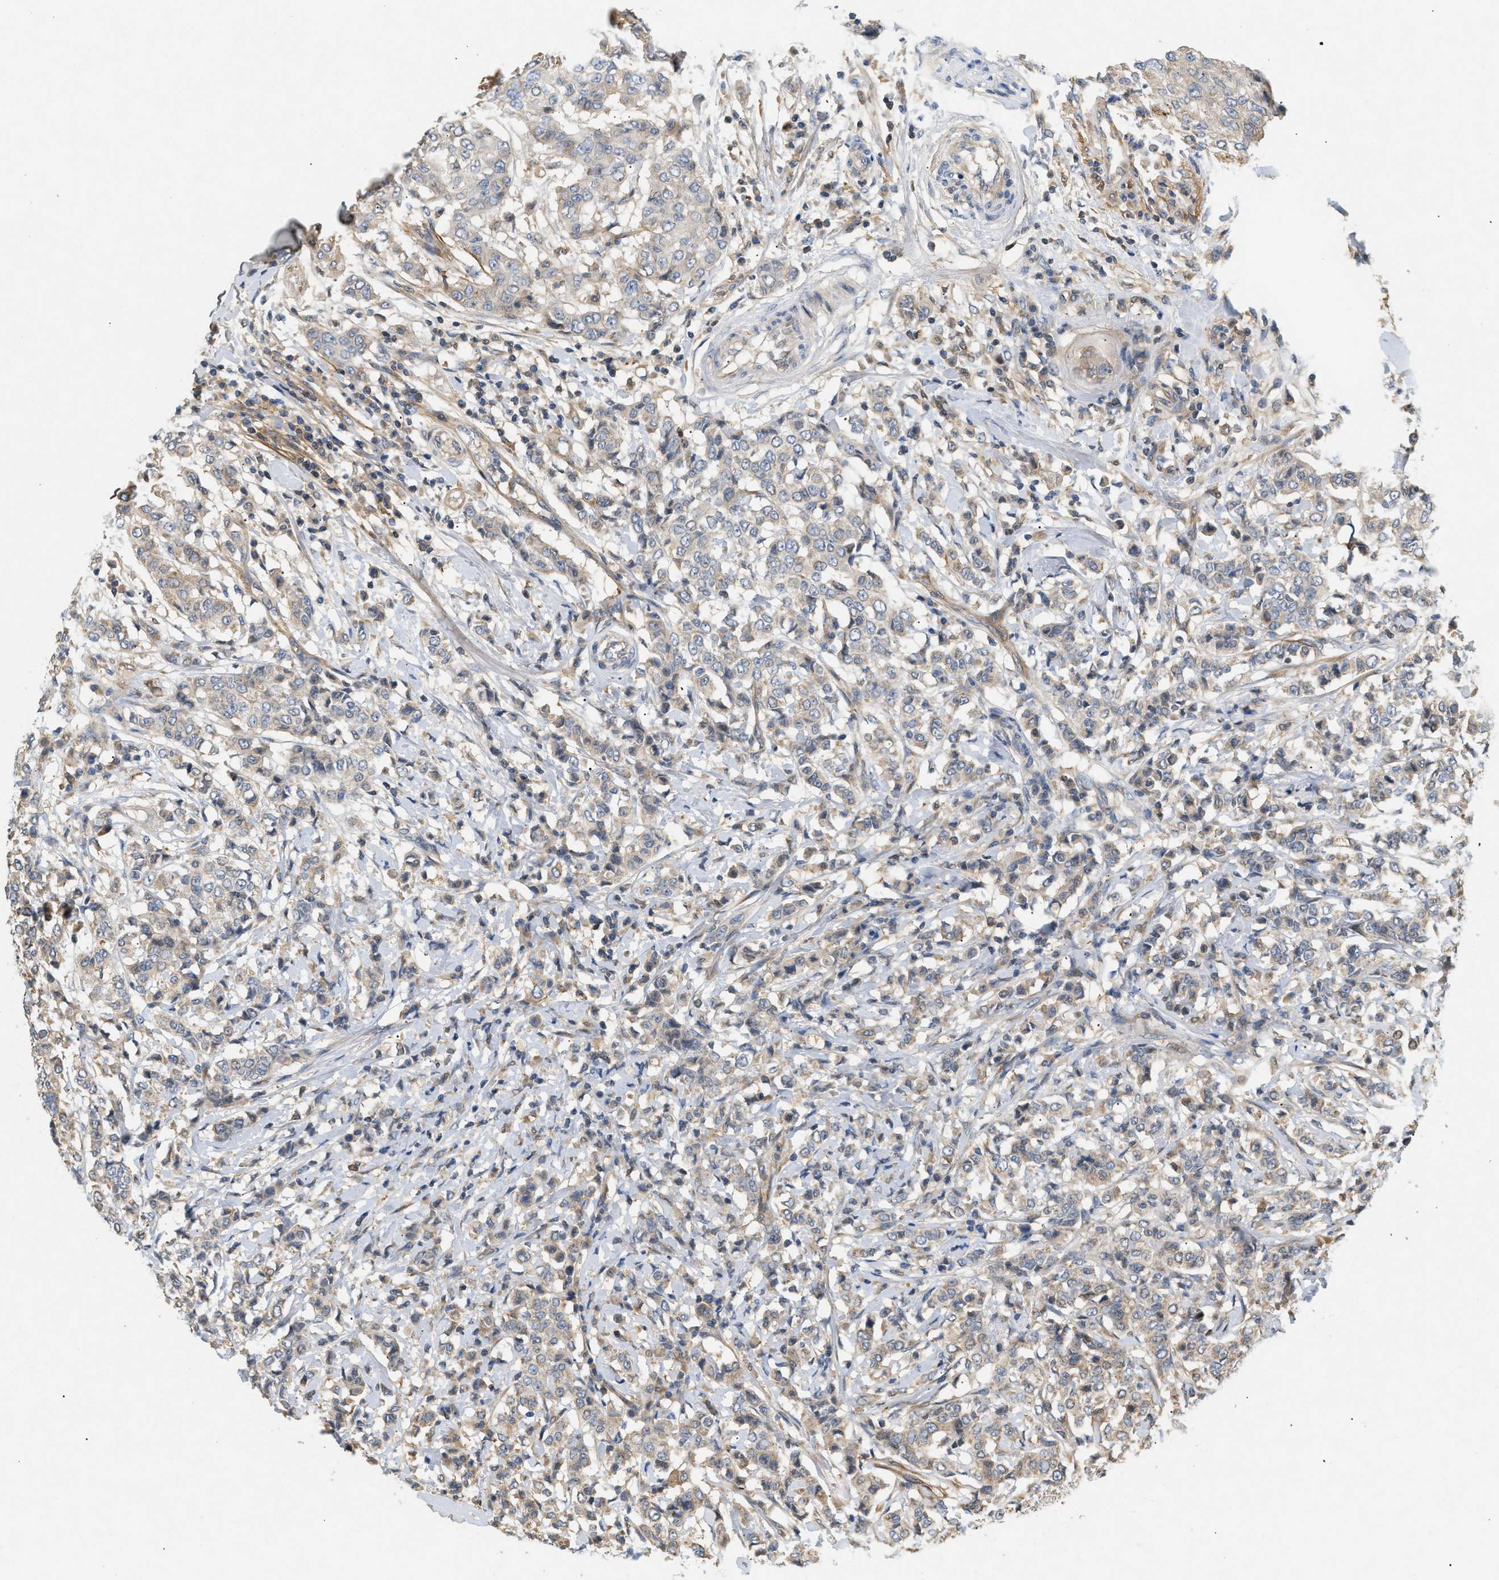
{"staining": {"intensity": "weak", "quantity": "25%-75%", "location": "cytoplasmic/membranous"}, "tissue": "breast cancer", "cell_type": "Tumor cells", "image_type": "cancer", "snomed": [{"axis": "morphology", "description": "Duct carcinoma"}, {"axis": "topography", "description": "Breast"}], "caption": "A micrograph showing weak cytoplasmic/membranous staining in about 25%-75% of tumor cells in breast cancer (infiltrating ductal carcinoma), as visualized by brown immunohistochemical staining.", "gene": "FARS2", "patient": {"sex": "female", "age": 27}}